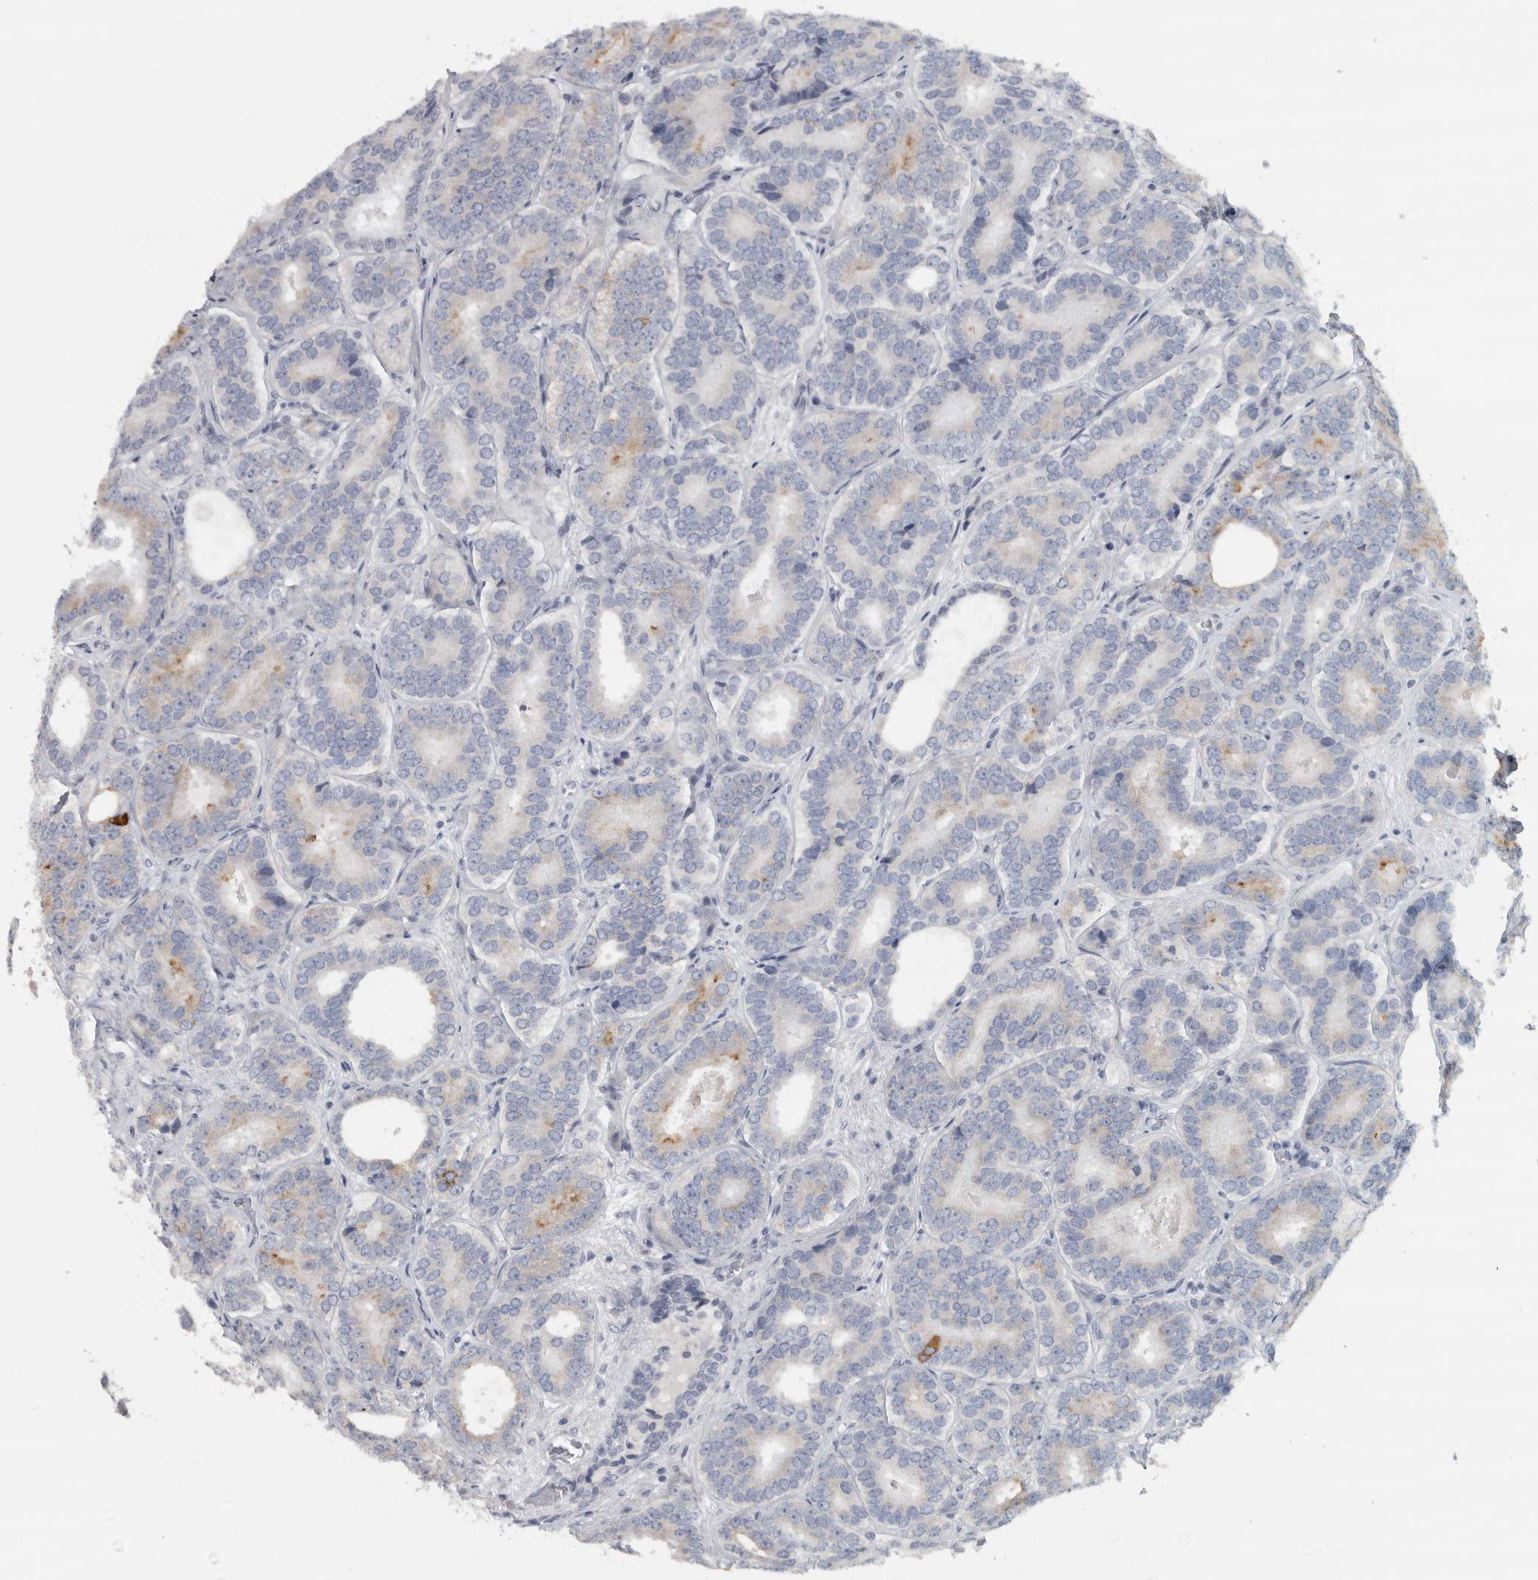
{"staining": {"intensity": "moderate", "quantity": "<25%", "location": "cytoplasmic/membranous"}, "tissue": "prostate cancer", "cell_type": "Tumor cells", "image_type": "cancer", "snomed": [{"axis": "morphology", "description": "Adenocarcinoma, High grade"}, {"axis": "topography", "description": "Prostate"}], "caption": "Tumor cells demonstrate moderate cytoplasmic/membranous staining in about <25% of cells in prostate cancer.", "gene": "PTPRN2", "patient": {"sex": "male", "age": 56}}